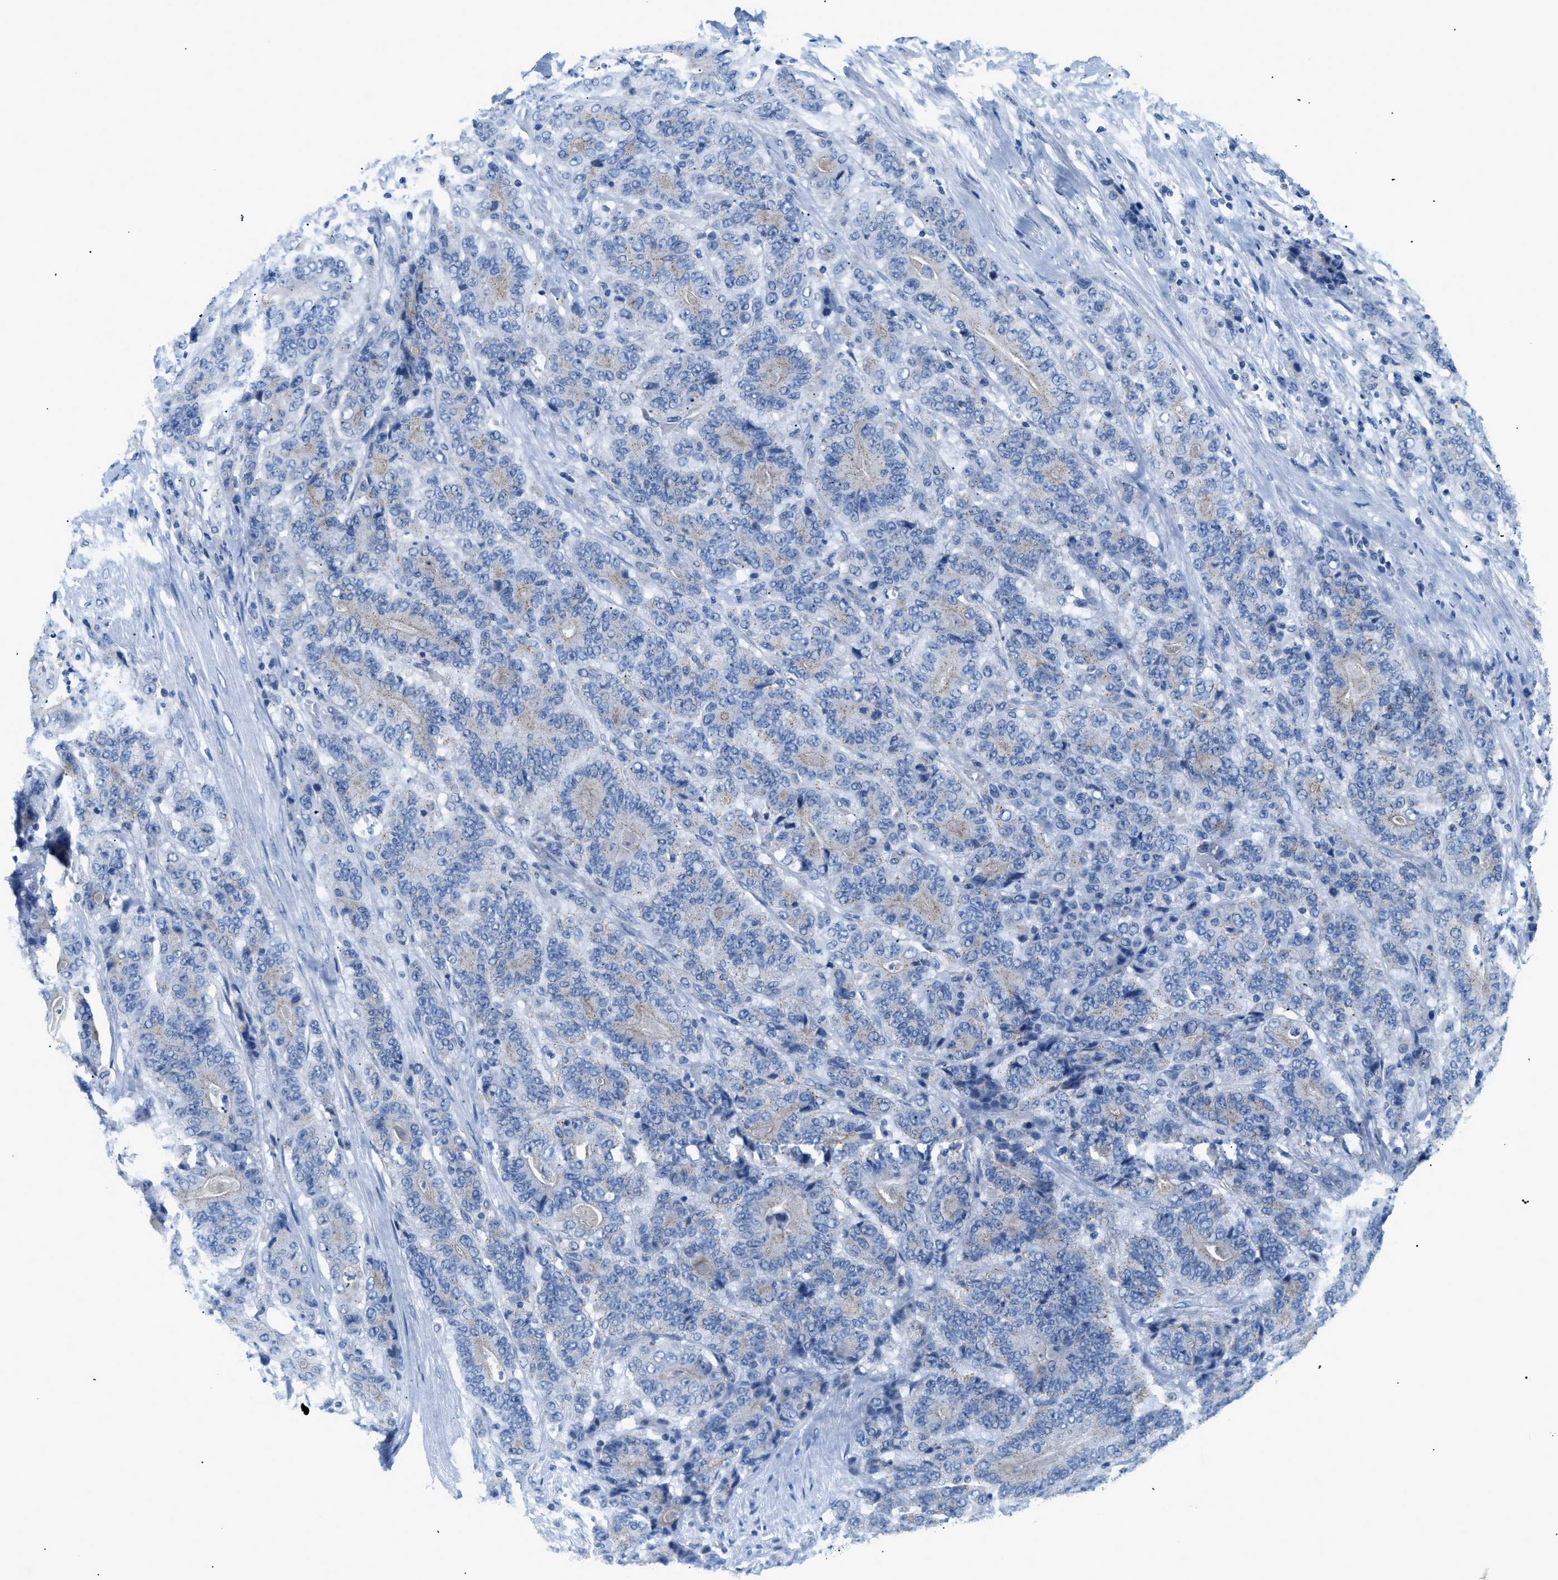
{"staining": {"intensity": "weak", "quantity": "25%-75%", "location": "cytoplasmic/membranous"}, "tissue": "stomach cancer", "cell_type": "Tumor cells", "image_type": "cancer", "snomed": [{"axis": "morphology", "description": "Adenocarcinoma, NOS"}, {"axis": "topography", "description": "Stomach"}], "caption": "Adenocarcinoma (stomach) stained with a protein marker shows weak staining in tumor cells.", "gene": "FDCSP", "patient": {"sex": "female", "age": 73}}